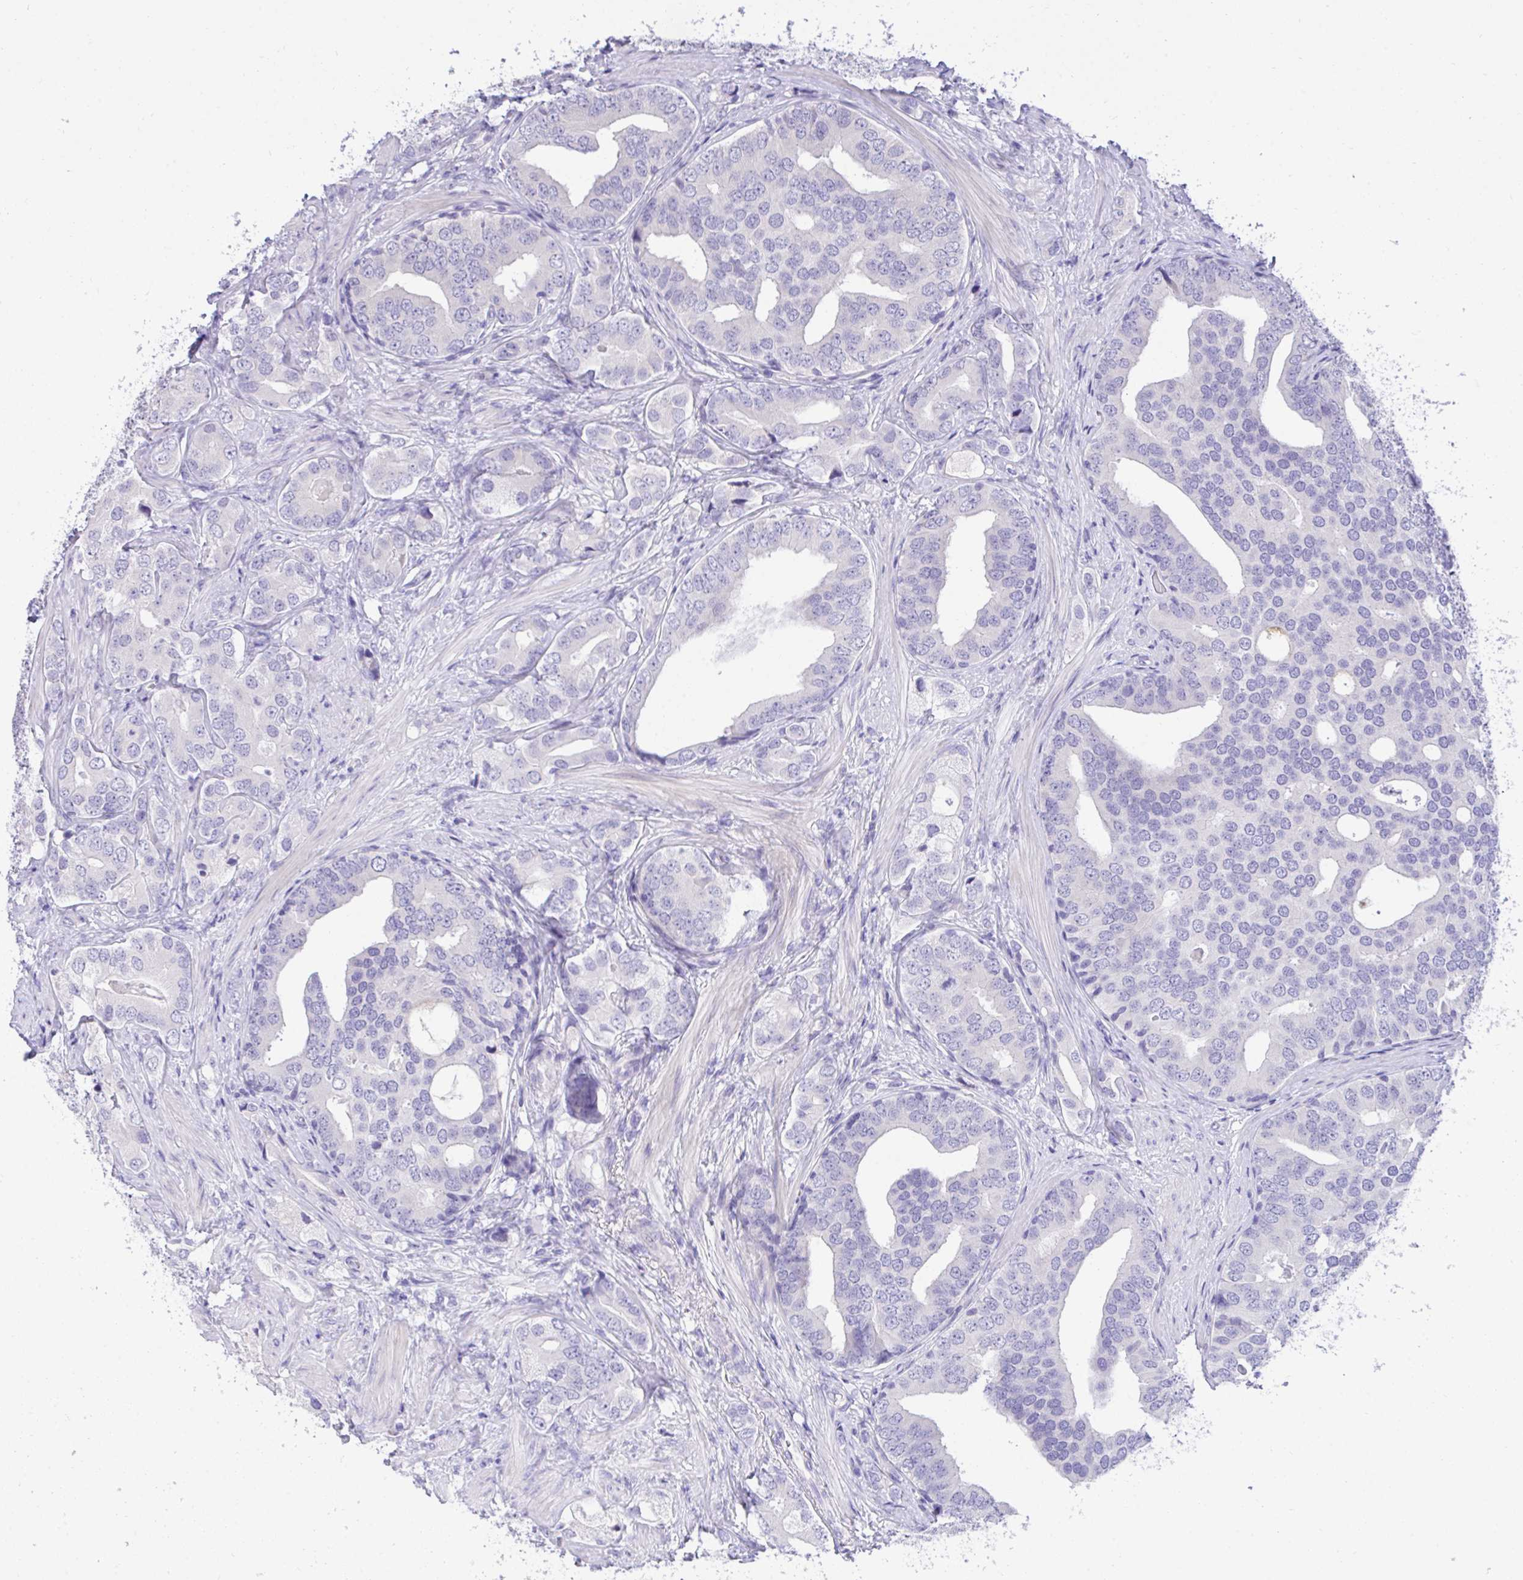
{"staining": {"intensity": "negative", "quantity": "none", "location": "none"}, "tissue": "prostate cancer", "cell_type": "Tumor cells", "image_type": "cancer", "snomed": [{"axis": "morphology", "description": "Adenocarcinoma, High grade"}, {"axis": "topography", "description": "Prostate"}], "caption": "A high-resolution photomicrograph shows immunohistochemistry staining of high-grade adenocarcinoma (prostate), which demonstrates no significant staining in tumor cells.", "gene": "TMCO5A", "patient": {"sex": "male", "age": 62}}